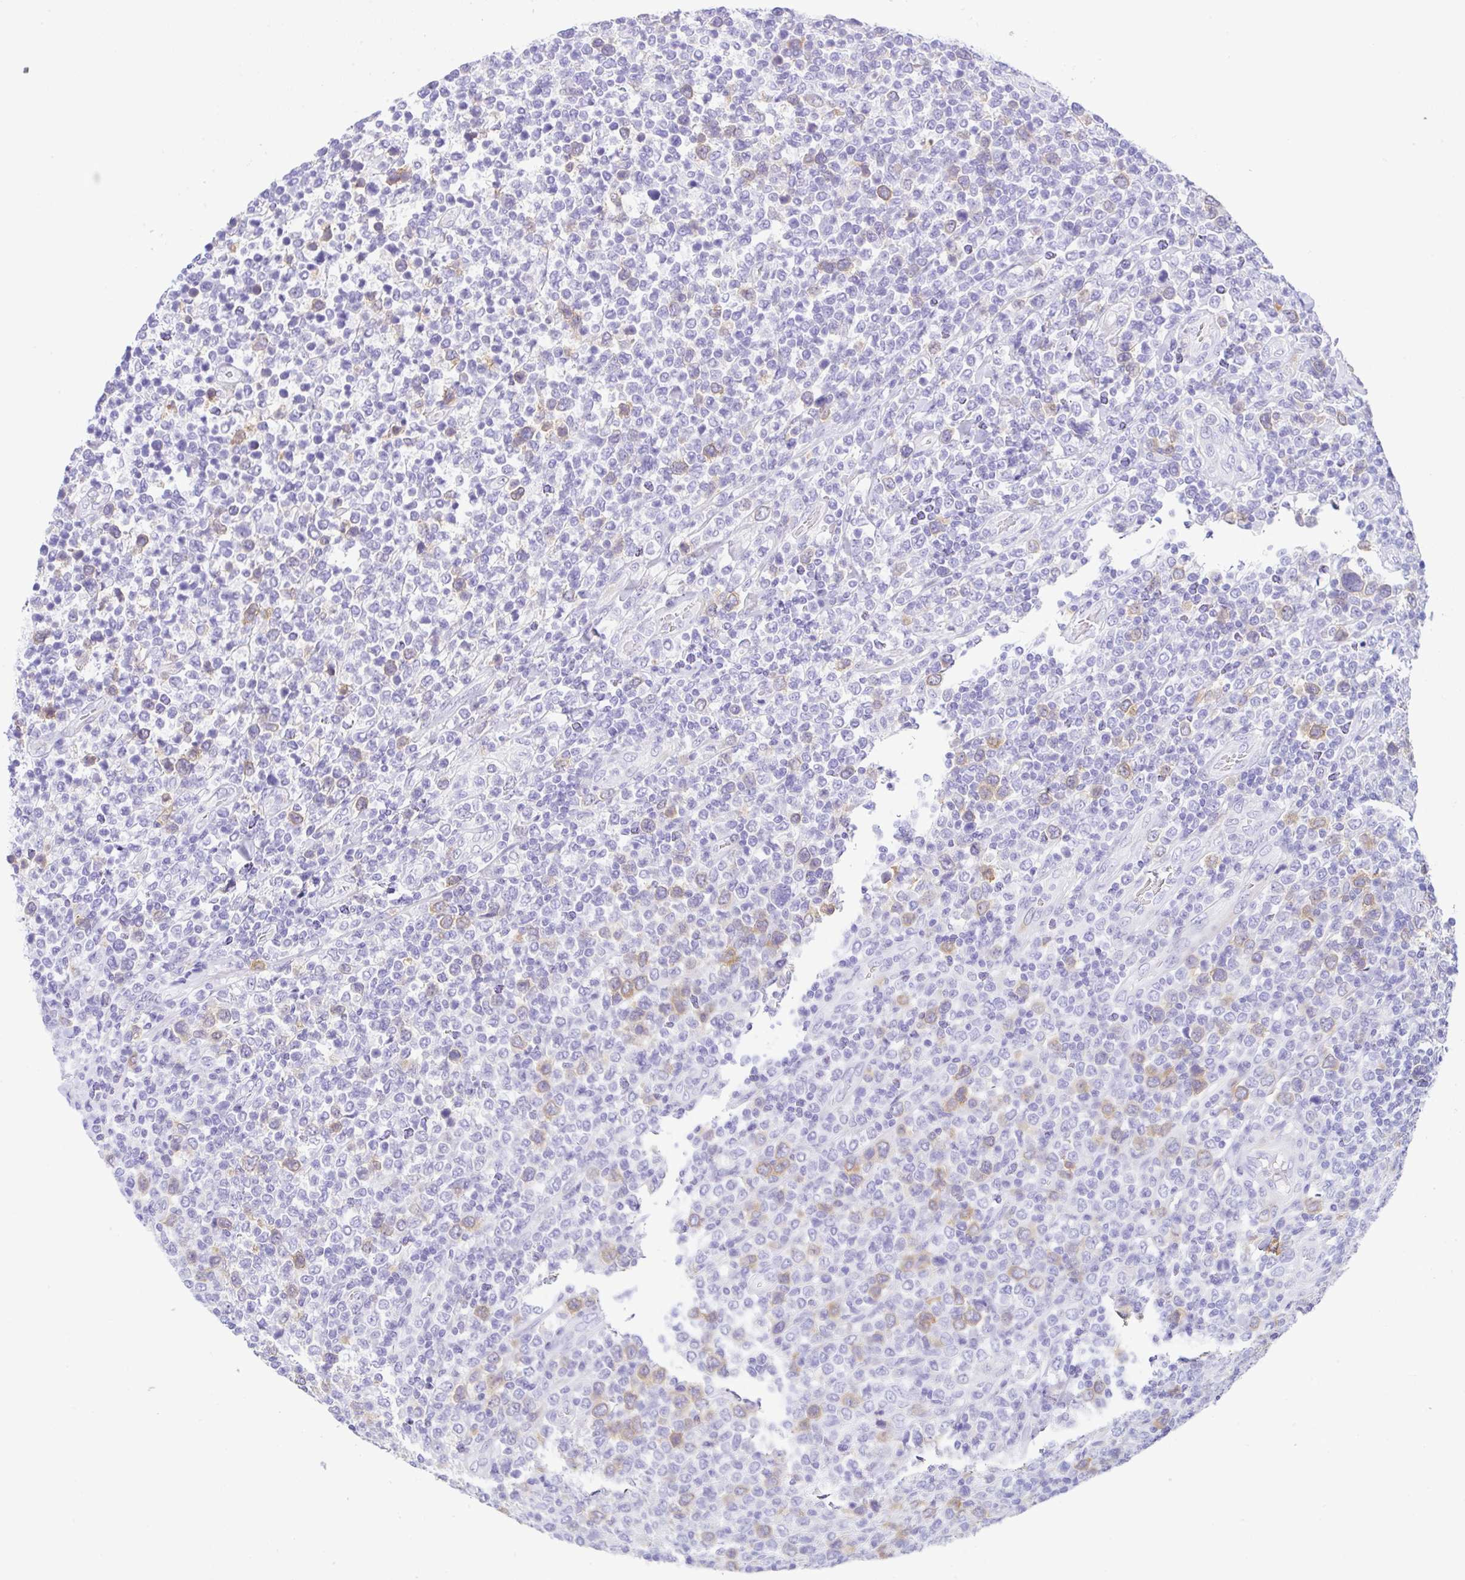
{"staining": {"intensity": "weak", "quantity": "<25%", "location": "cytoplasmic/membranous"}, "tissue": "lymphoma", "cell_type": "Tumor cells", "image_type": "cancer", "snomed": [{"axis": "morphology", "description": "Malignant lymphoma, non-Hodgkin's type, High grade"}, {"axis": "topography", "description": "Soft tissue"}], "caption": "DAB (3,3'-diaminobenzidine) immunohistochemical staining of human high-grade malignant lymphoma, non-Hodgkin's type reveals no significant staining in tumor cells.", "gene": "RRM2", "patient": {"sex": "female", "age": 56}}